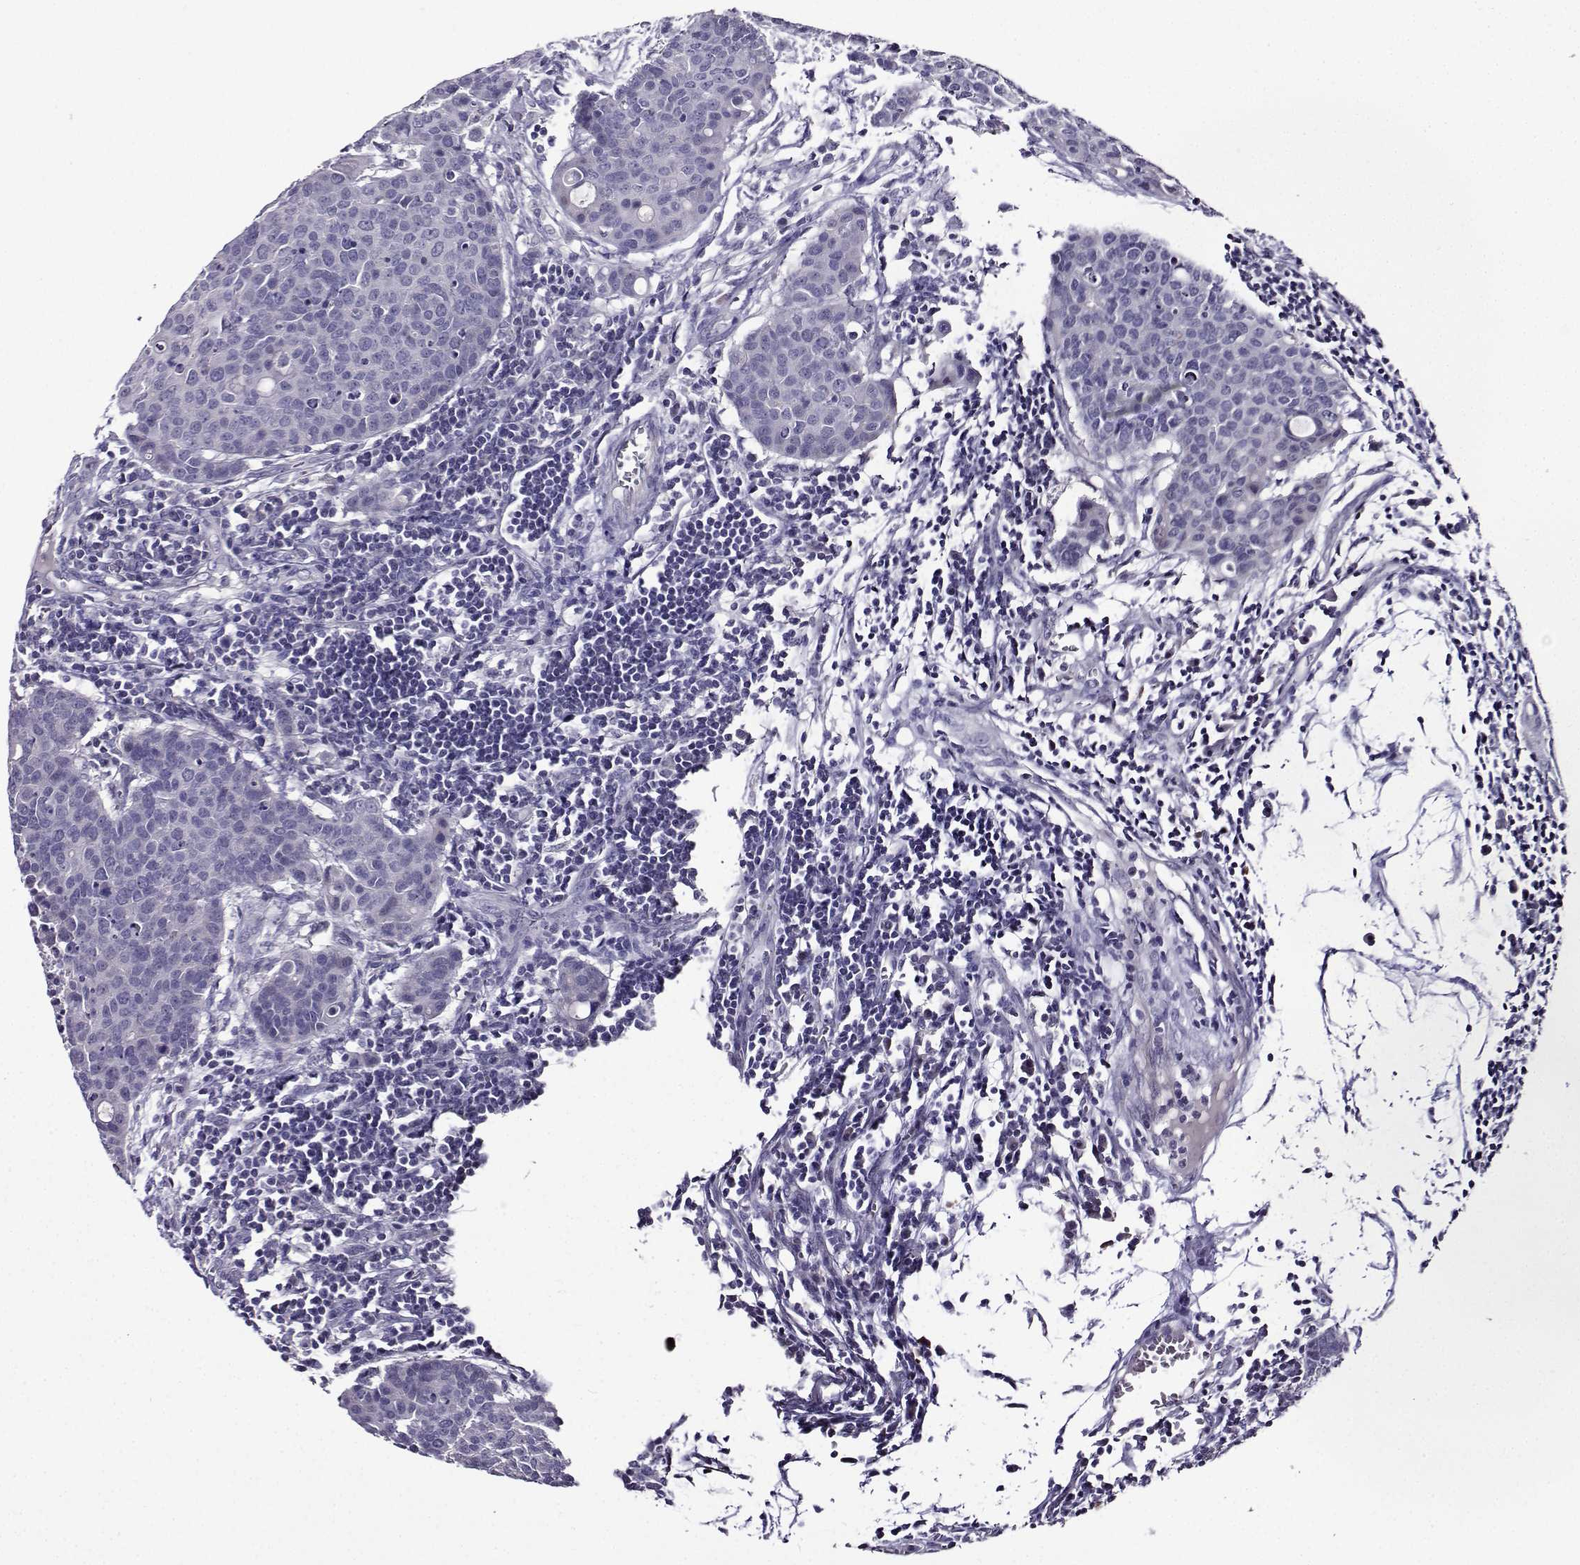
{"staining": {"intensity": "negative", "quantity": "none", "location": "none"}, "tissue": "carcinoid", "cell_type": "Tumor cells", "image_type": "cancer", "snomed": [{"axis": "morphology", "description": "Carcinoid, malignant, NOS"}, {"axis": "topography", "description": "Colon"}], "caption": "The immunohistochemistry (IHC) image has no significant expression in tumor cells of carcinoid tissue.", "gene": "TMEM266", "patient": {"sex": "male", "age": 81}}